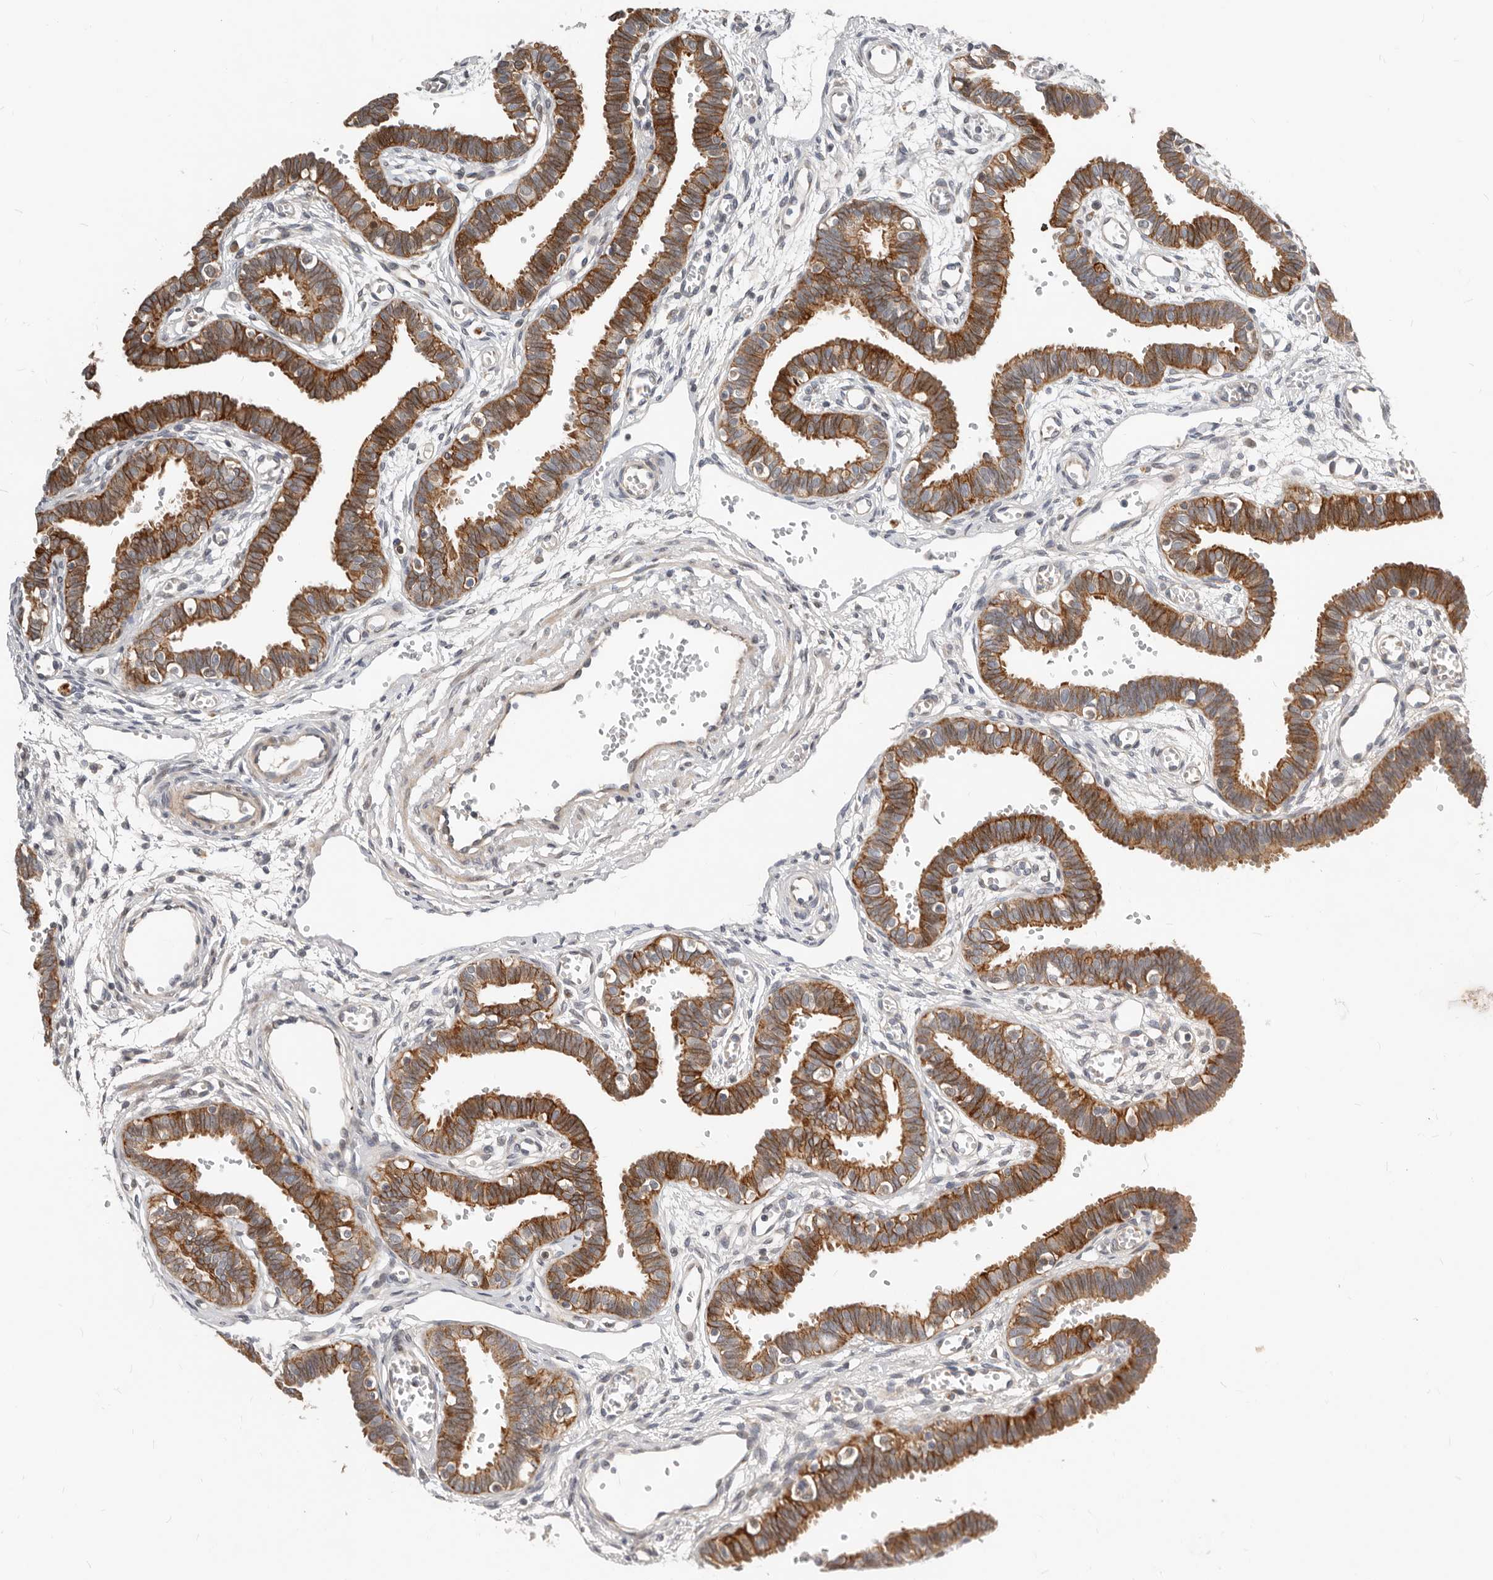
{"staining": {"intensity": "moderate", "quantity": "25%-75%", "location": "cytoplasmic/membranous"}, "tissue": "fallopian tube", "cell_type": "Glandular cells", "image_type": "normal", "snomed": [{"axis": "morphology", "description": "Normal tissue, NOS"}, {"axis": "topography", "description": "Fallopian tube"}, {"axis": "topography", "description": "Placenta"}], "caption": "Normal fallopian tube was stained to show a protein in brown. There is medium levels of moderate cytoplasmic/membranous positivity in about 25%-75% of glandular cells. (Stains: DAB in brown, nuclei in blue, Microscopy: brightfield microscopy at high magnification).", "gene": "NPY4R2", "patient": {"sex": "female", "age": 32}}